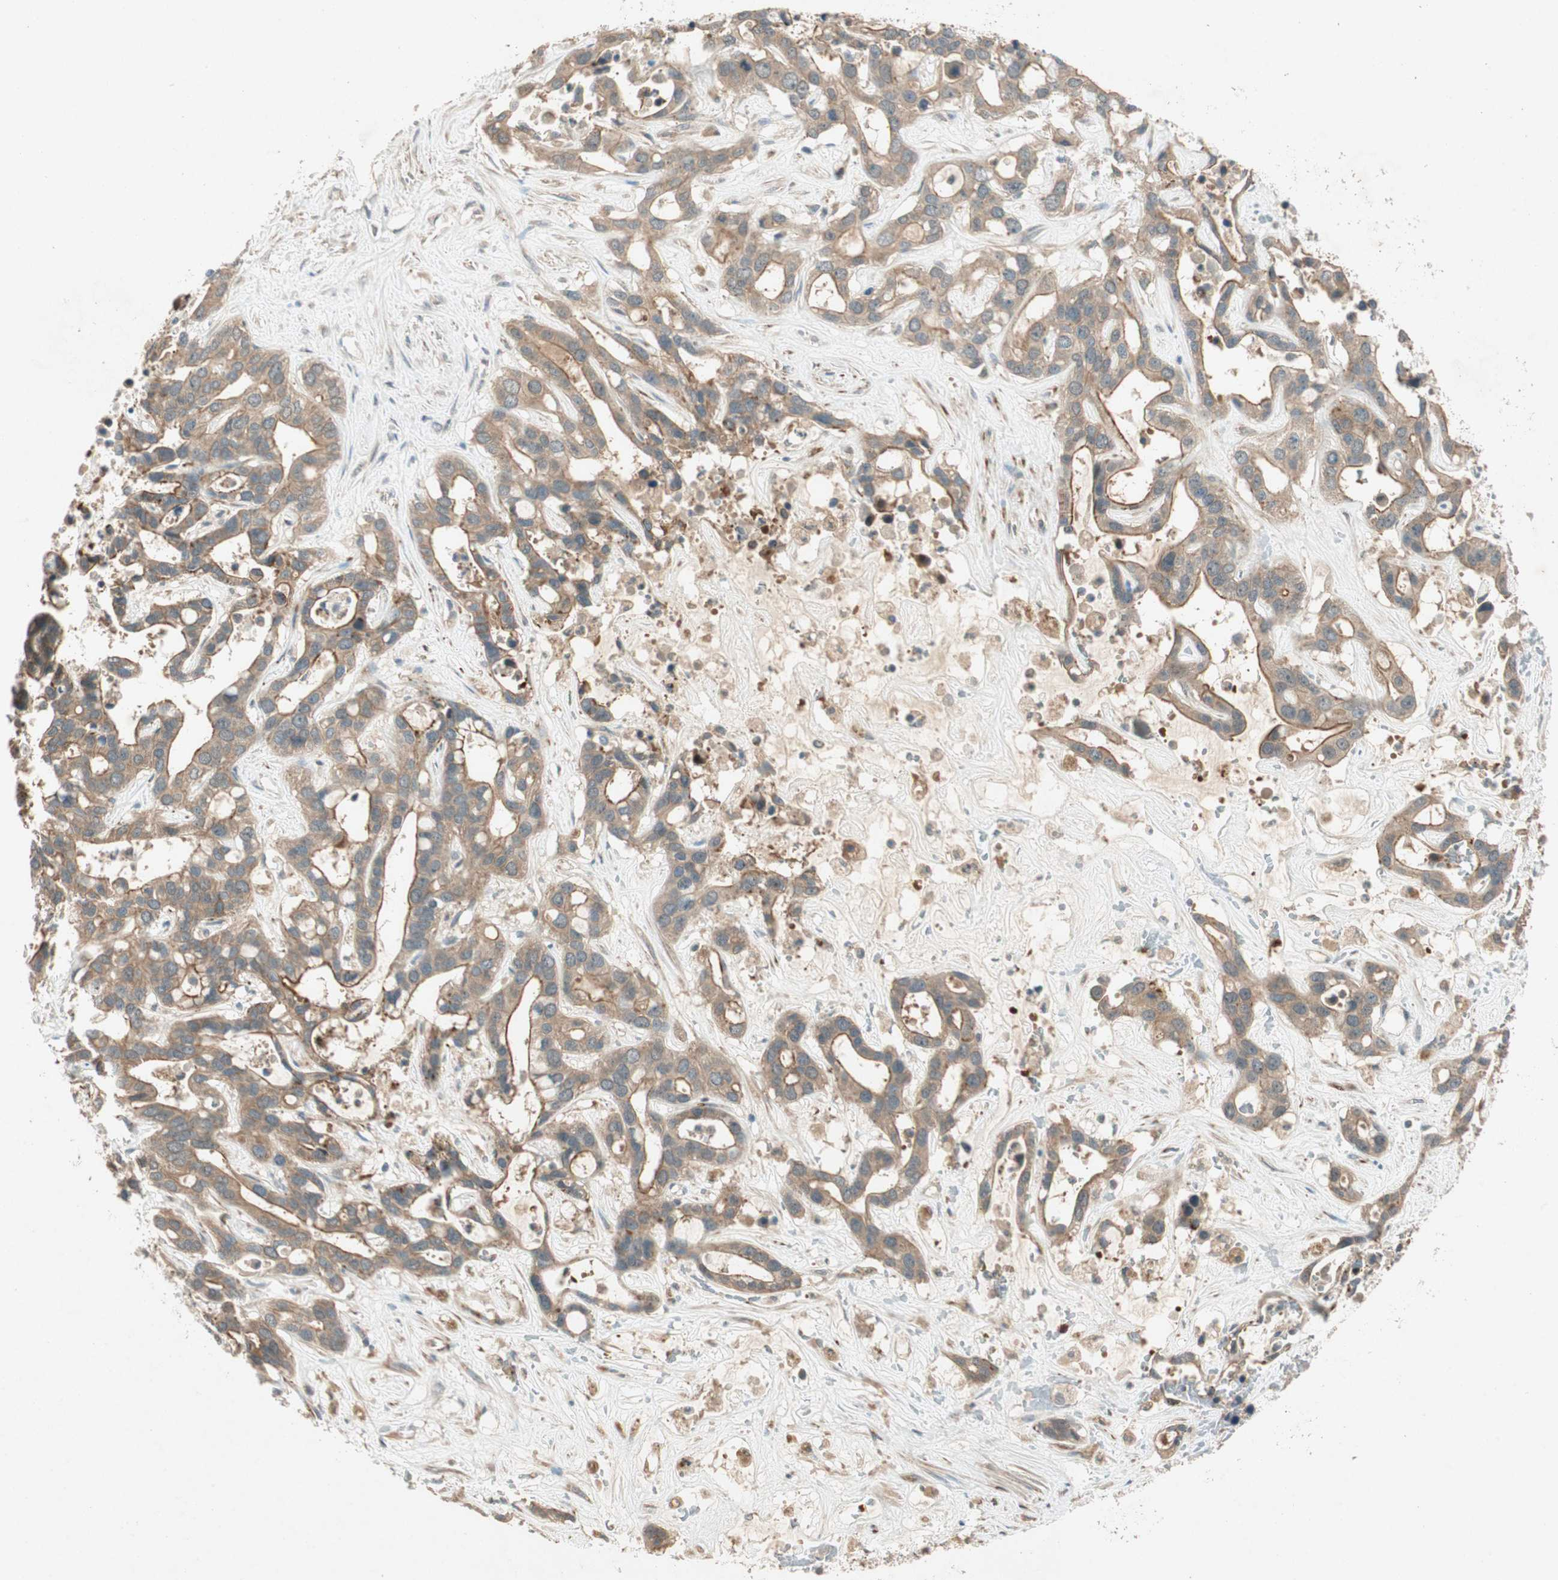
{"staining": {"intensity": "moderate", "quantity": ">75%", "location": "cytoplasmic/membranous"}, "tissue": "liver cancer", "cell_type": "Tumor cells", "image_type": "cancer", "snomed": [{"axis": "morphology", "description": "Cholangiocarcinoma"}, {"axis": "topography", "description": "Liver"}], "caption": "Immunohistochemistry photomicrograph of liver cancer stained for a protein (brown), which exhibits medium levels of moderate cytoplasmic/membranous staining in approximately >75% of tumor cells.", "gene": "NCLN", "patient": {"sex": "female", "age": 65}}